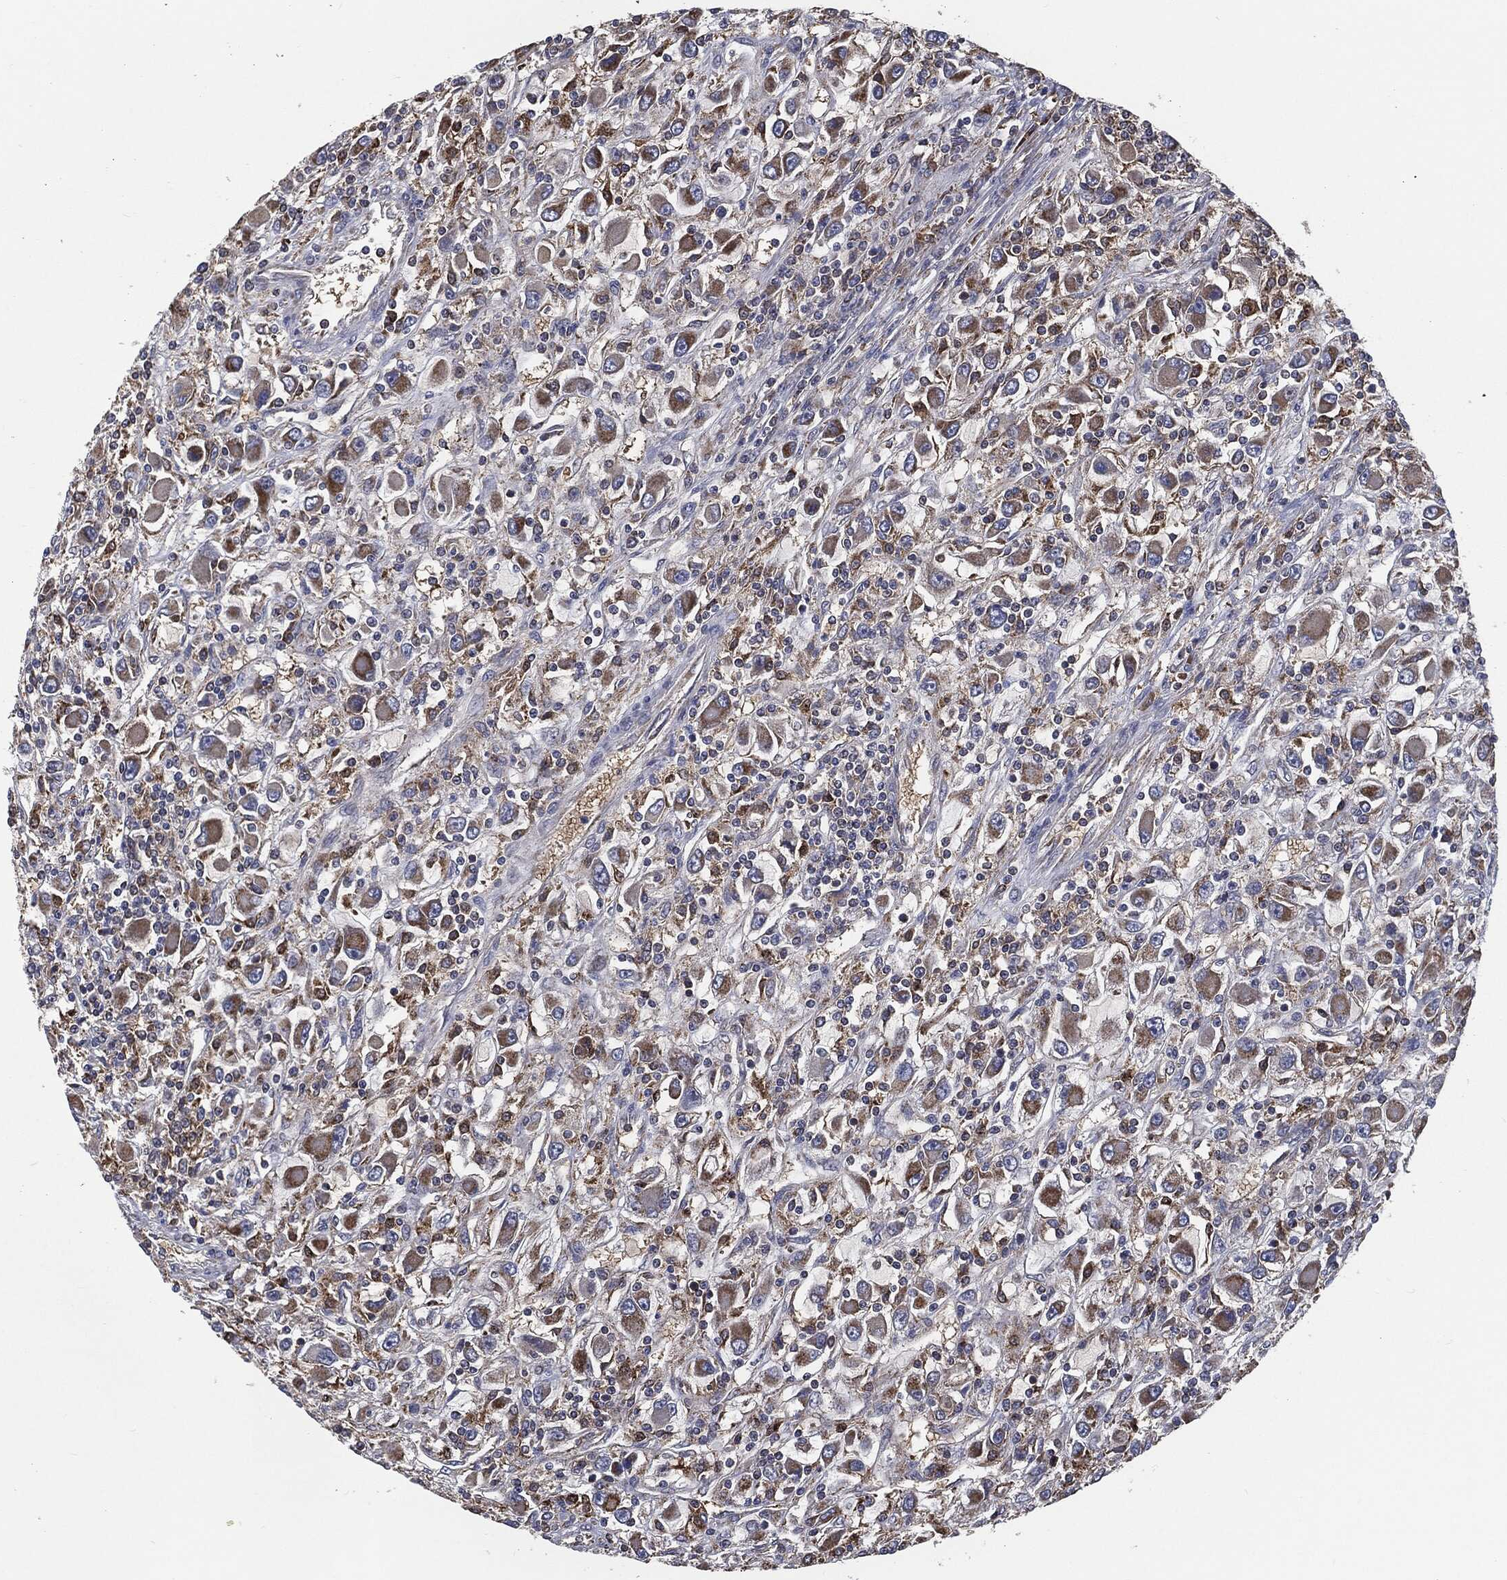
{"staining": {"intensity": "moderate", "quantity": "25%-75%", "location": "cytoplasmic/membranous"}, "tissue": "renal cancer", "cell_type": "Tumor cells", "image_type": "cancer", "snomed": [{"axis": "morphology", "description": "Adenocarcinoma, NOS"}, {"axis": "topography", "description": "Kidney"}], "caption": "Immunohistochemistry (IHC) (DAB) staining of adenocarcinoma (renal) displays moderate cytoplasmic/membranous protein staining in approximately 25%-75% of tumor cells. The protein is shown in brown color, while the nuclei are stained blue.", "gene": "PRDX4", "patient": {"sex": "female", "age": 67}}